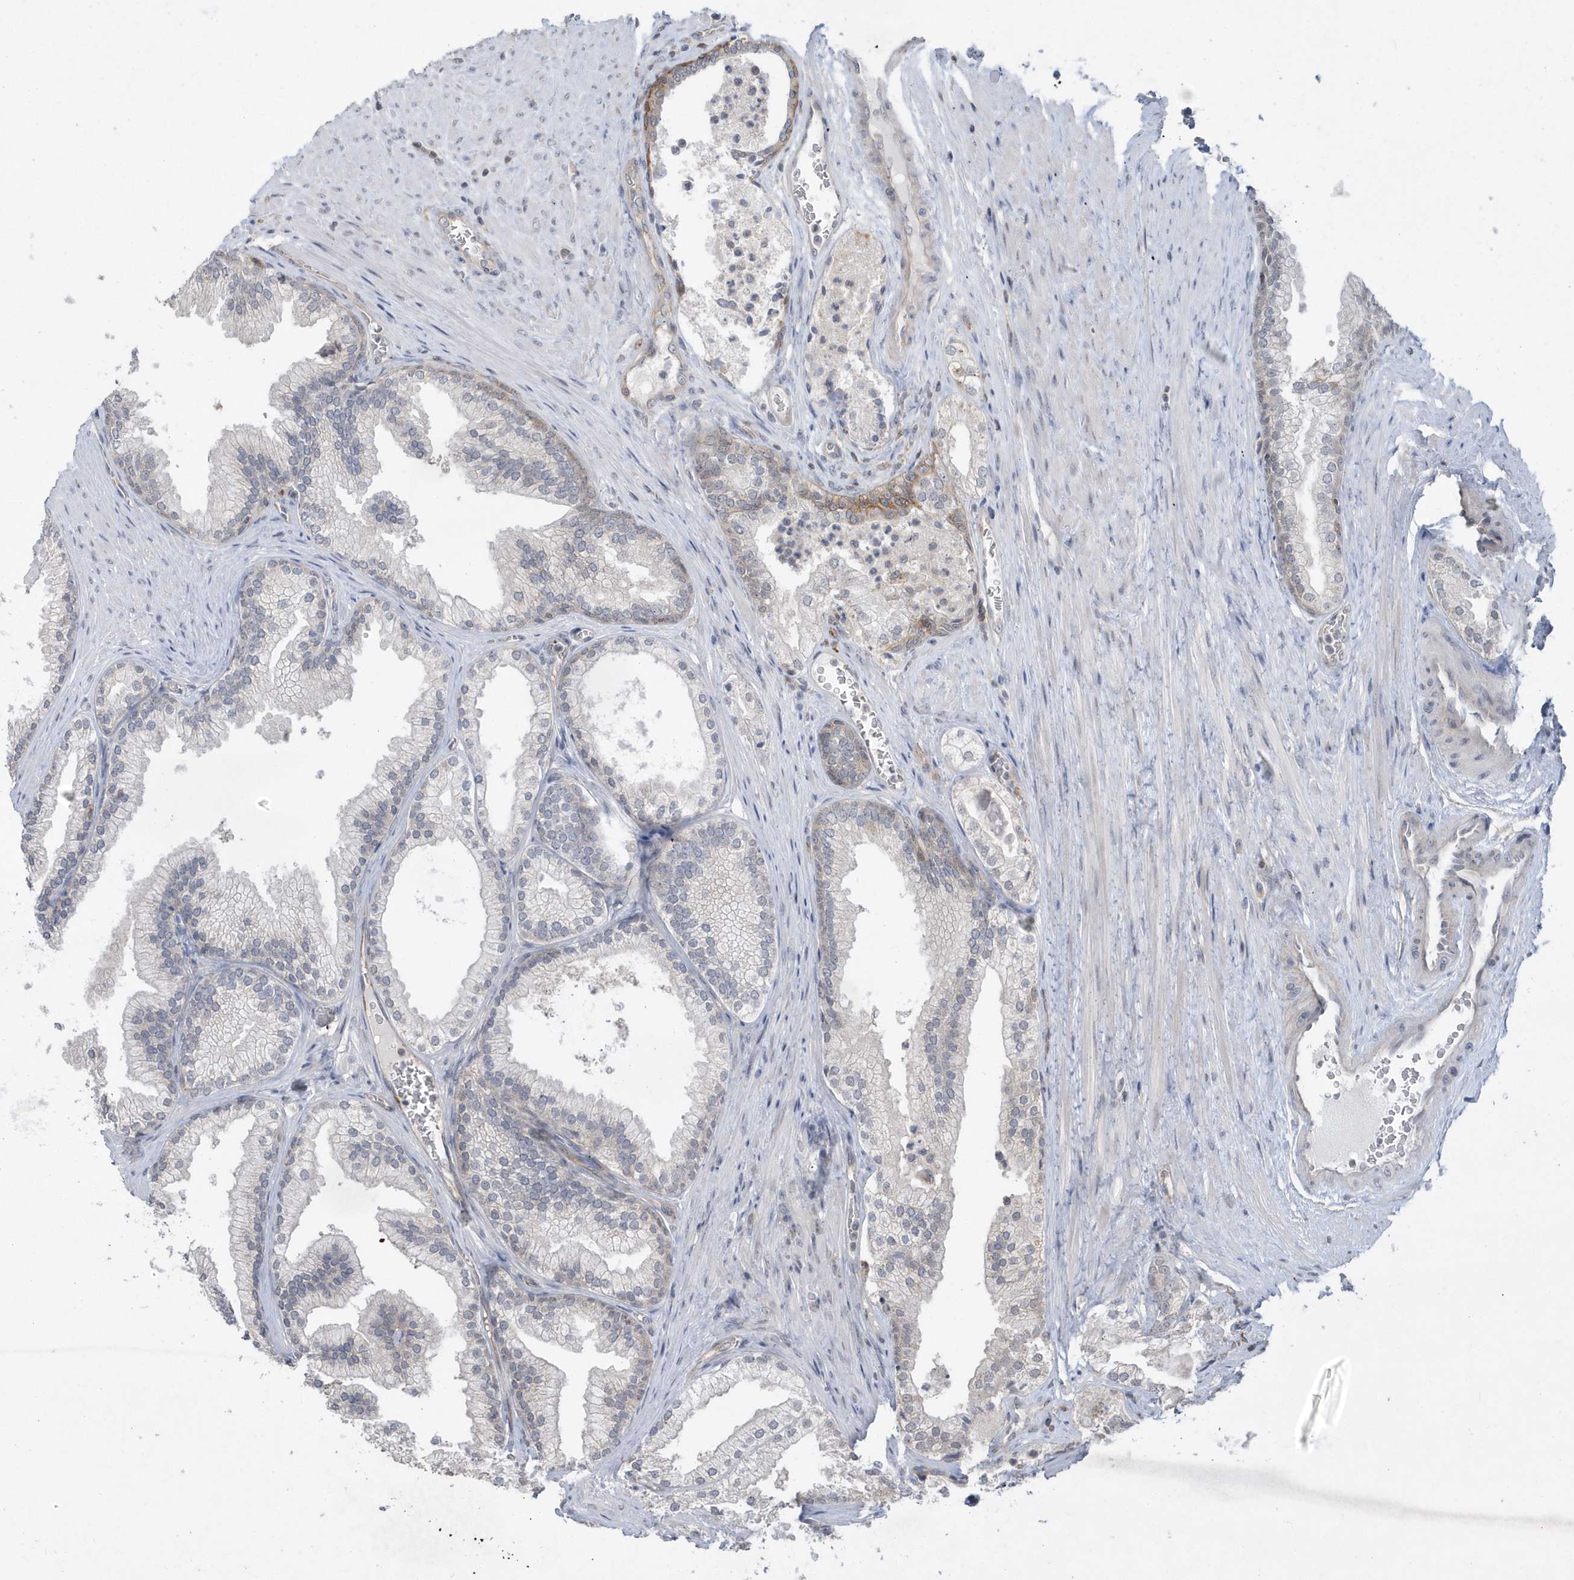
{"staining": {"intensity": "moderate", "quantity": "<25%", "location": "cytoplasmic/membranous"}, "tissue": "prostate", "cell_type": "Glandular cells", "image_type": "normal", "snomed": [{"axis": "morphology", "description": "Normal tissue, NOS"}, {"axis": "topography", "description": "Prostate"}], "caption": "Immunohistochemistry (DAB (3,3'-diaminobenzidine)) staining of benign human prostate exhibits moderate cytoplasmic/membranous protein positivity in about <25% of glandular cells. Nuclei are stained in blue.", "gene": "CRIP3", "patient": {"sex": "male", "age": 76}}